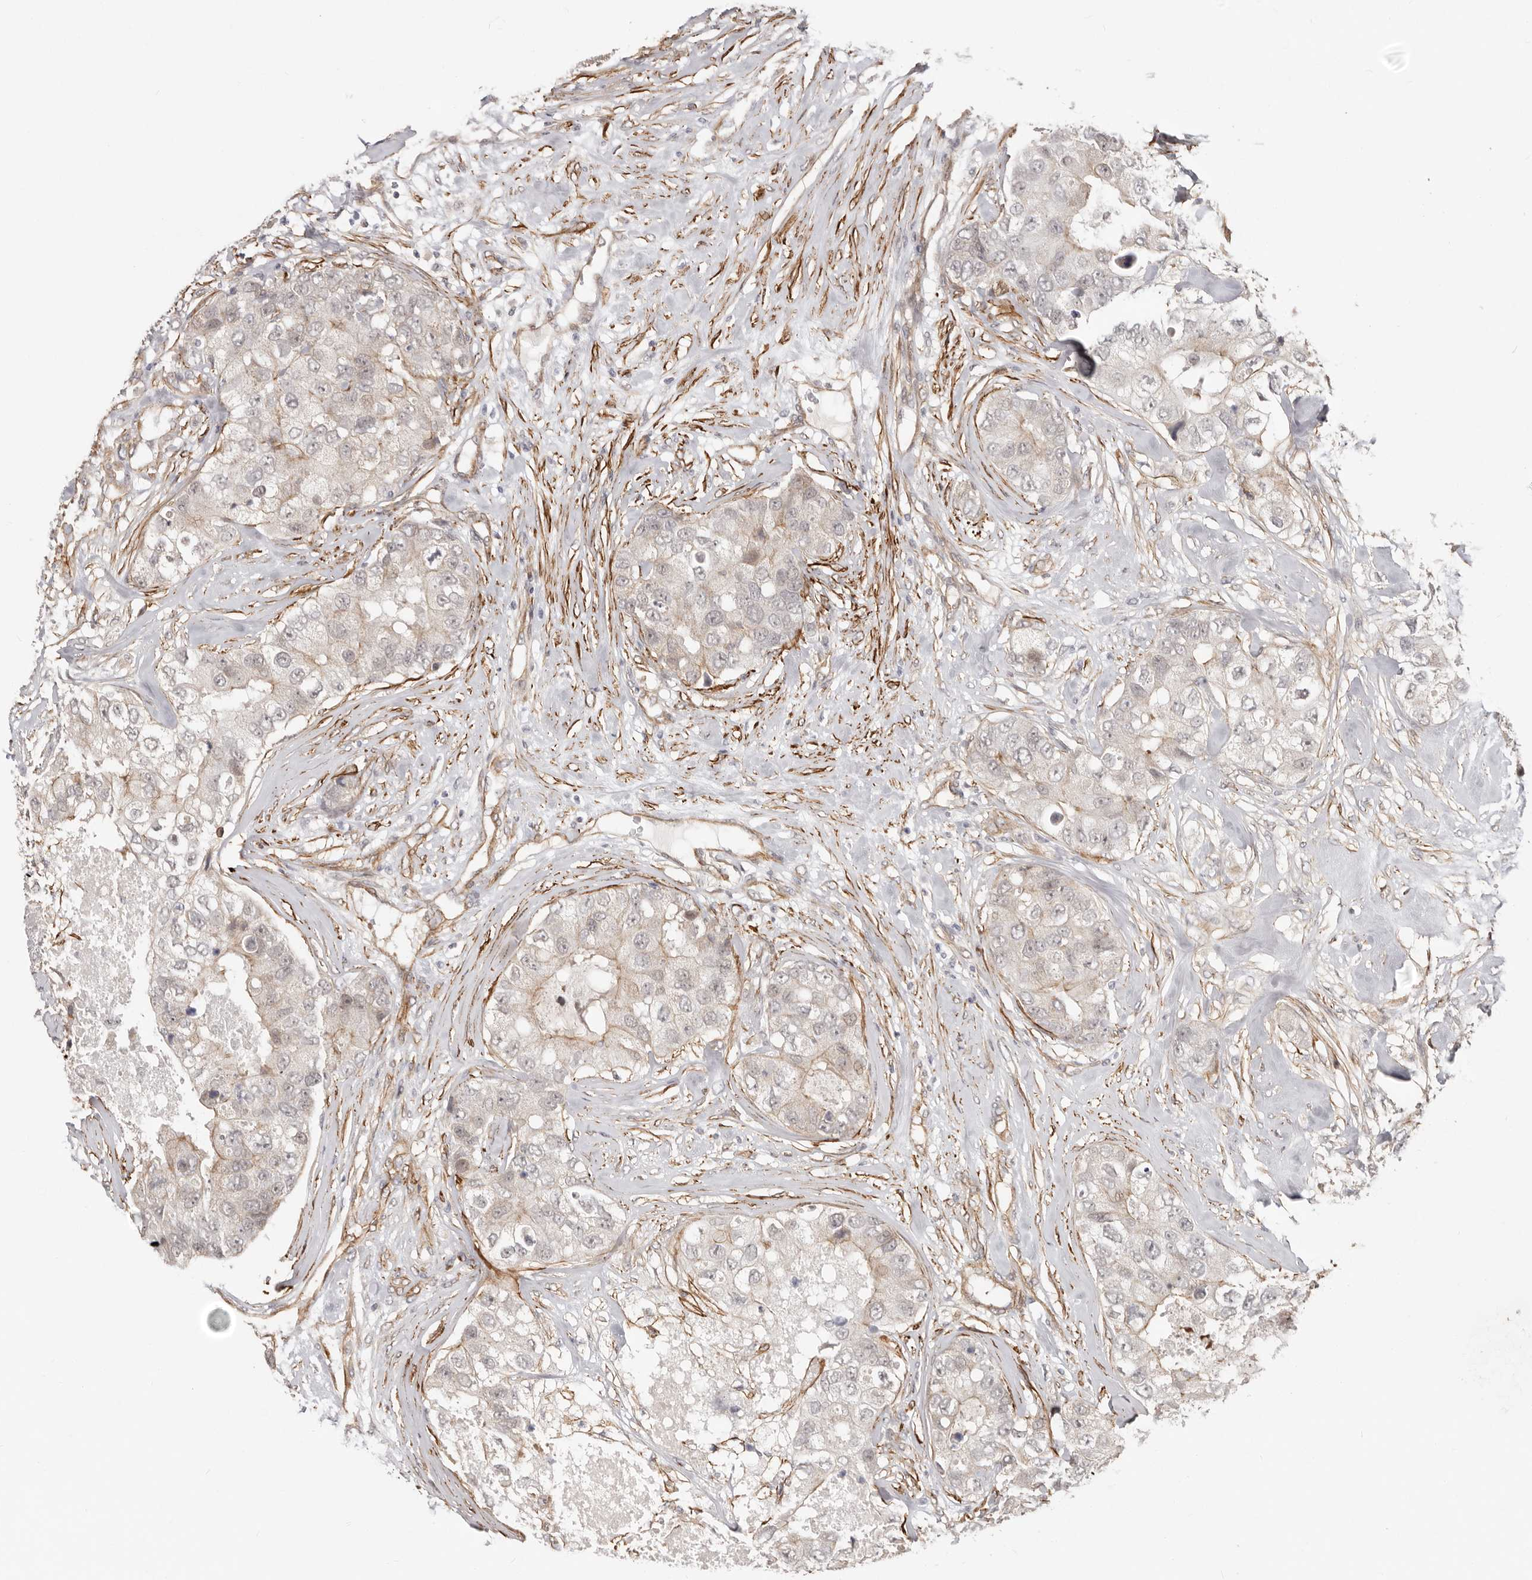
{"staining": {"intensity": "weak", "quantity": "<25%", "location": "cytoplasmic/membranous"}, "tissue": "breast cancer", "cell_type": "Tumor cells", "image_type": "cancer", "snomed": [{"axis": "morphology", "description": "Duct carcinoma"}, {"axis": "topography", "description": "Breast"}], "caption": "A high-resolution histopathology image shows IHC staining of breast cancer (invasive ductal carcinoma), which displays no significant expression in tumor cells.", "gene": "SZT2", "patient": {"sex": "female", "age": 62}}